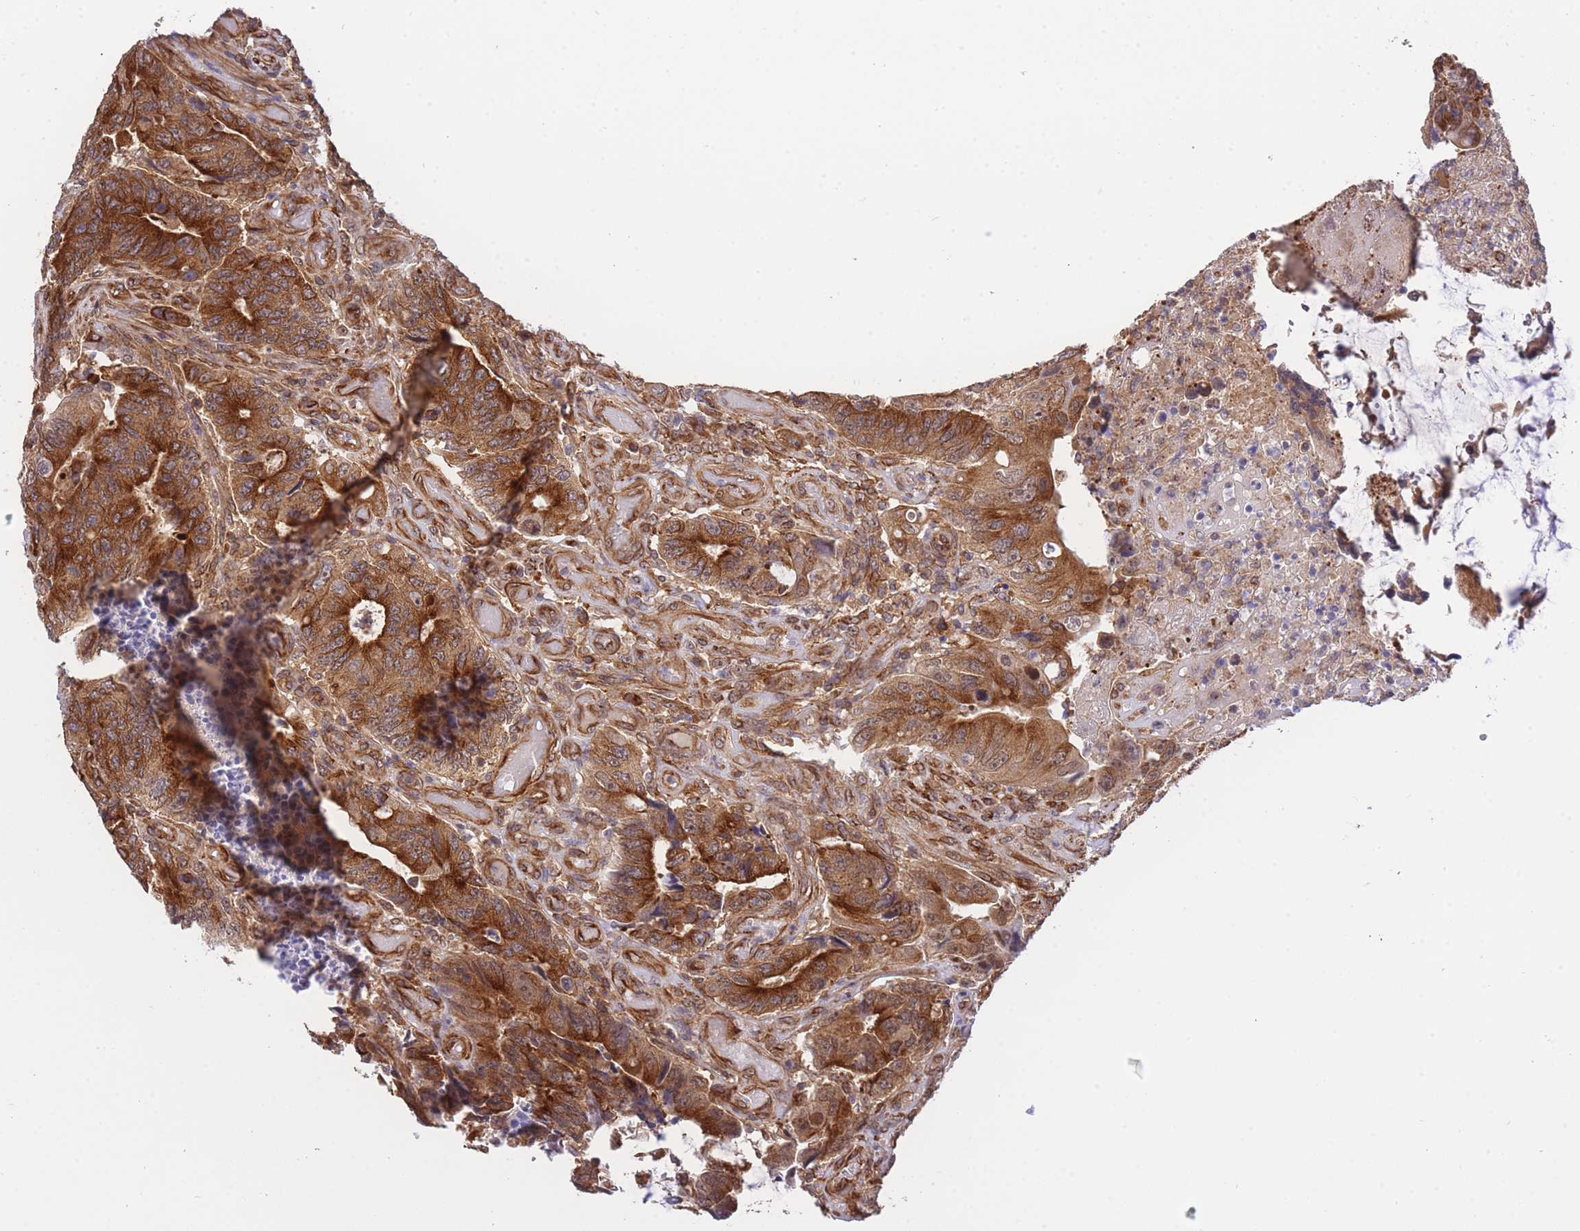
{"staining": {"intensity": "strong", "quantity": ">75%", "location": "cytoplasmic/membranous"}, "tissue": "colorectal cancer", "cell_type": "Tumor cells", "image_type": "cancer", "snomed": [{"axis": "morphology", "description": "Adenocarcinoma, NOS"}, {"axis": "topography", "description": "Colon"}], "caption": "The micrograph demonstrates immunohistochemical staining of colorectal cancer (adenocarcinoma). There is strong cytoplasmic/membranous staining is appreciated in about >75% of tumor cells.", "gene": "EXOSC8", "patient": {"sex": "male", "age": 87}}